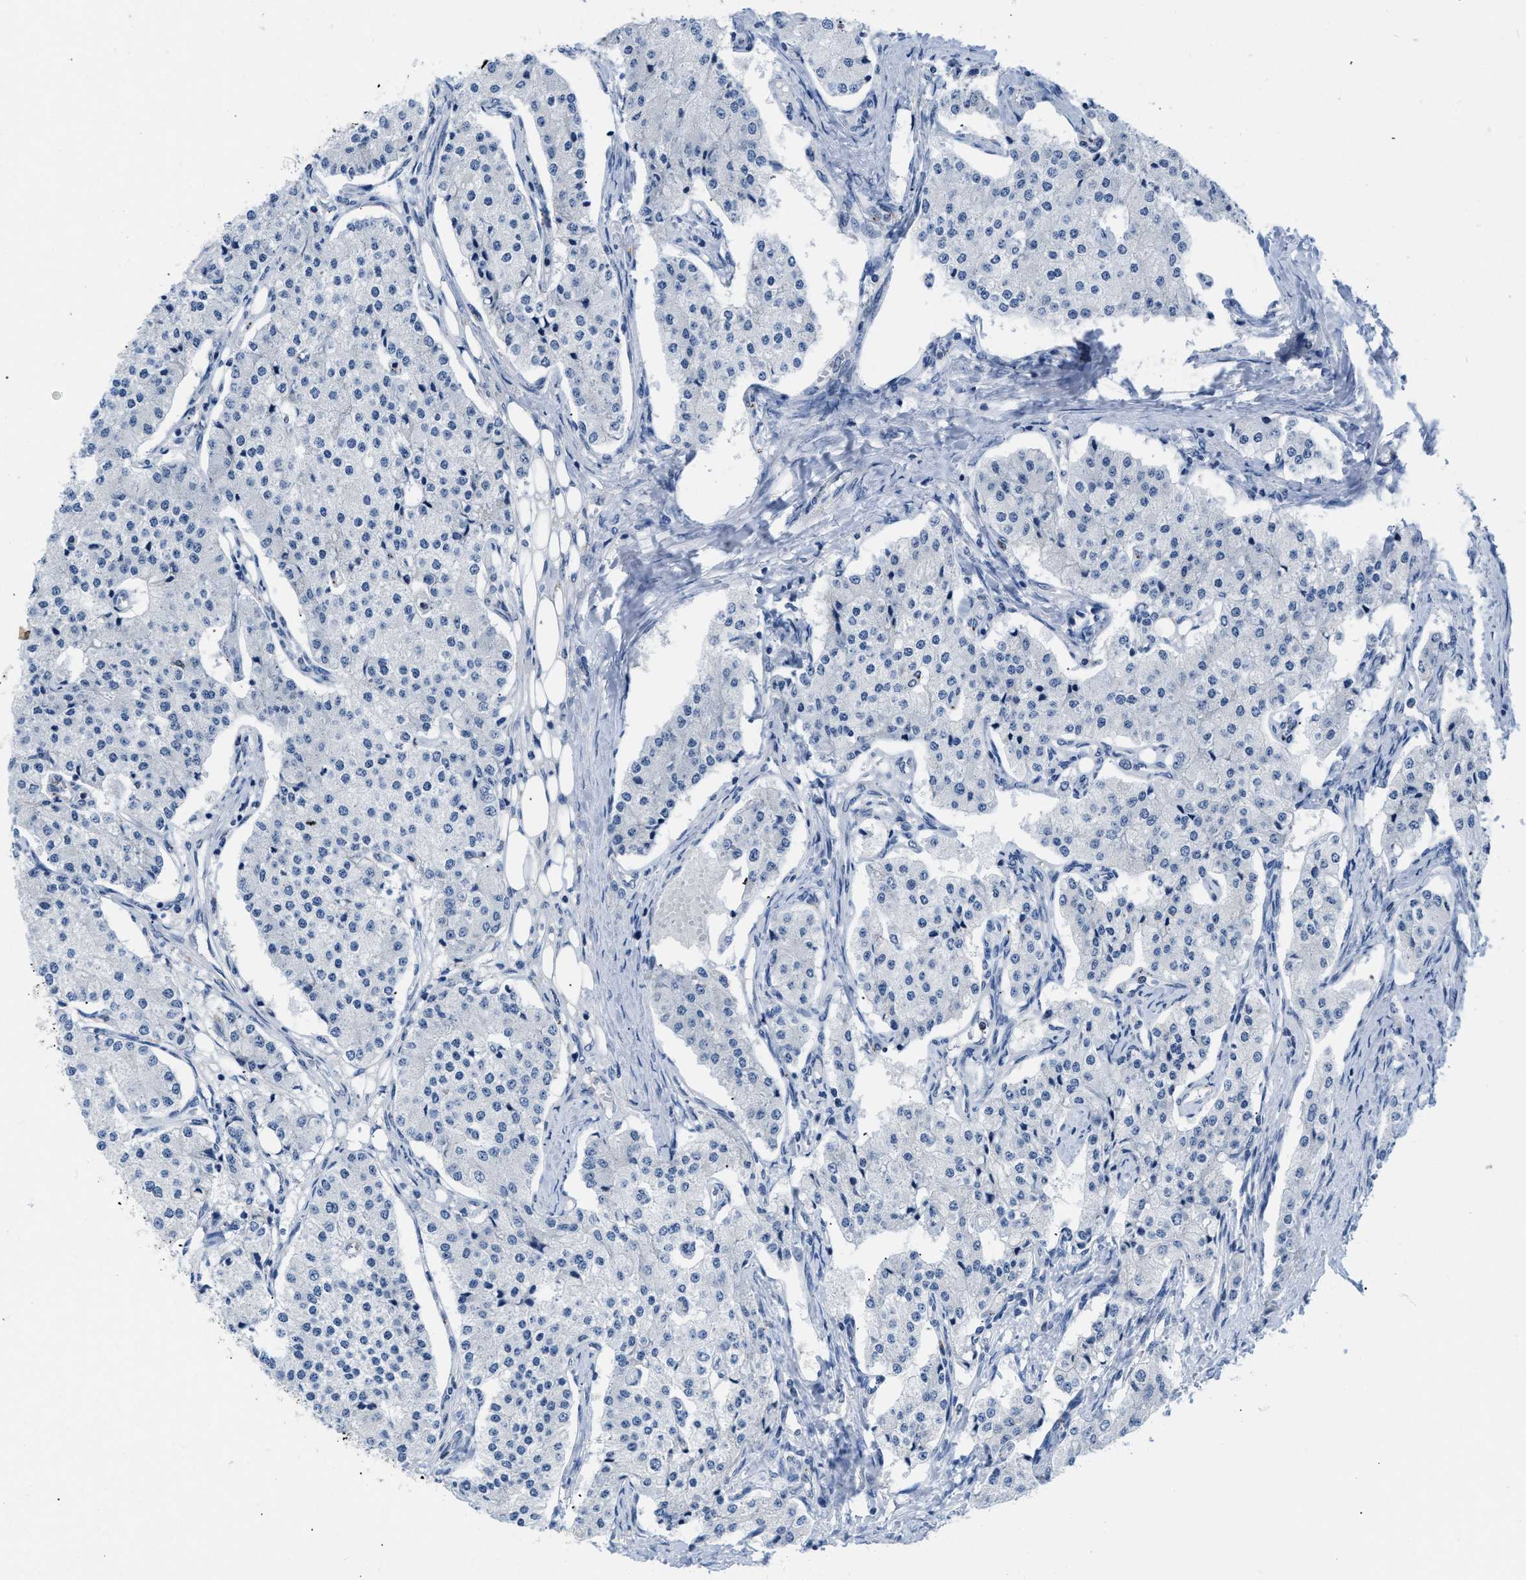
{"staining": {"intensity": "negative", "quantity": "none", "location": "none"}, "tissue": "carcinoid", "cell_type": "Tumor cells", "image_type": "cancer", "snomed": [{"axis": "morphology", "description": "Carcinoid, malignant, NOS"}, {"axis": "topography", "description": "Colon"}], "caption": "Malignant carcinoid was stained to show a protein in brown. There is no significant positivity in tumor cells.", "gene": "BOLL", "patient": {"sex": "female", "age": 52}}